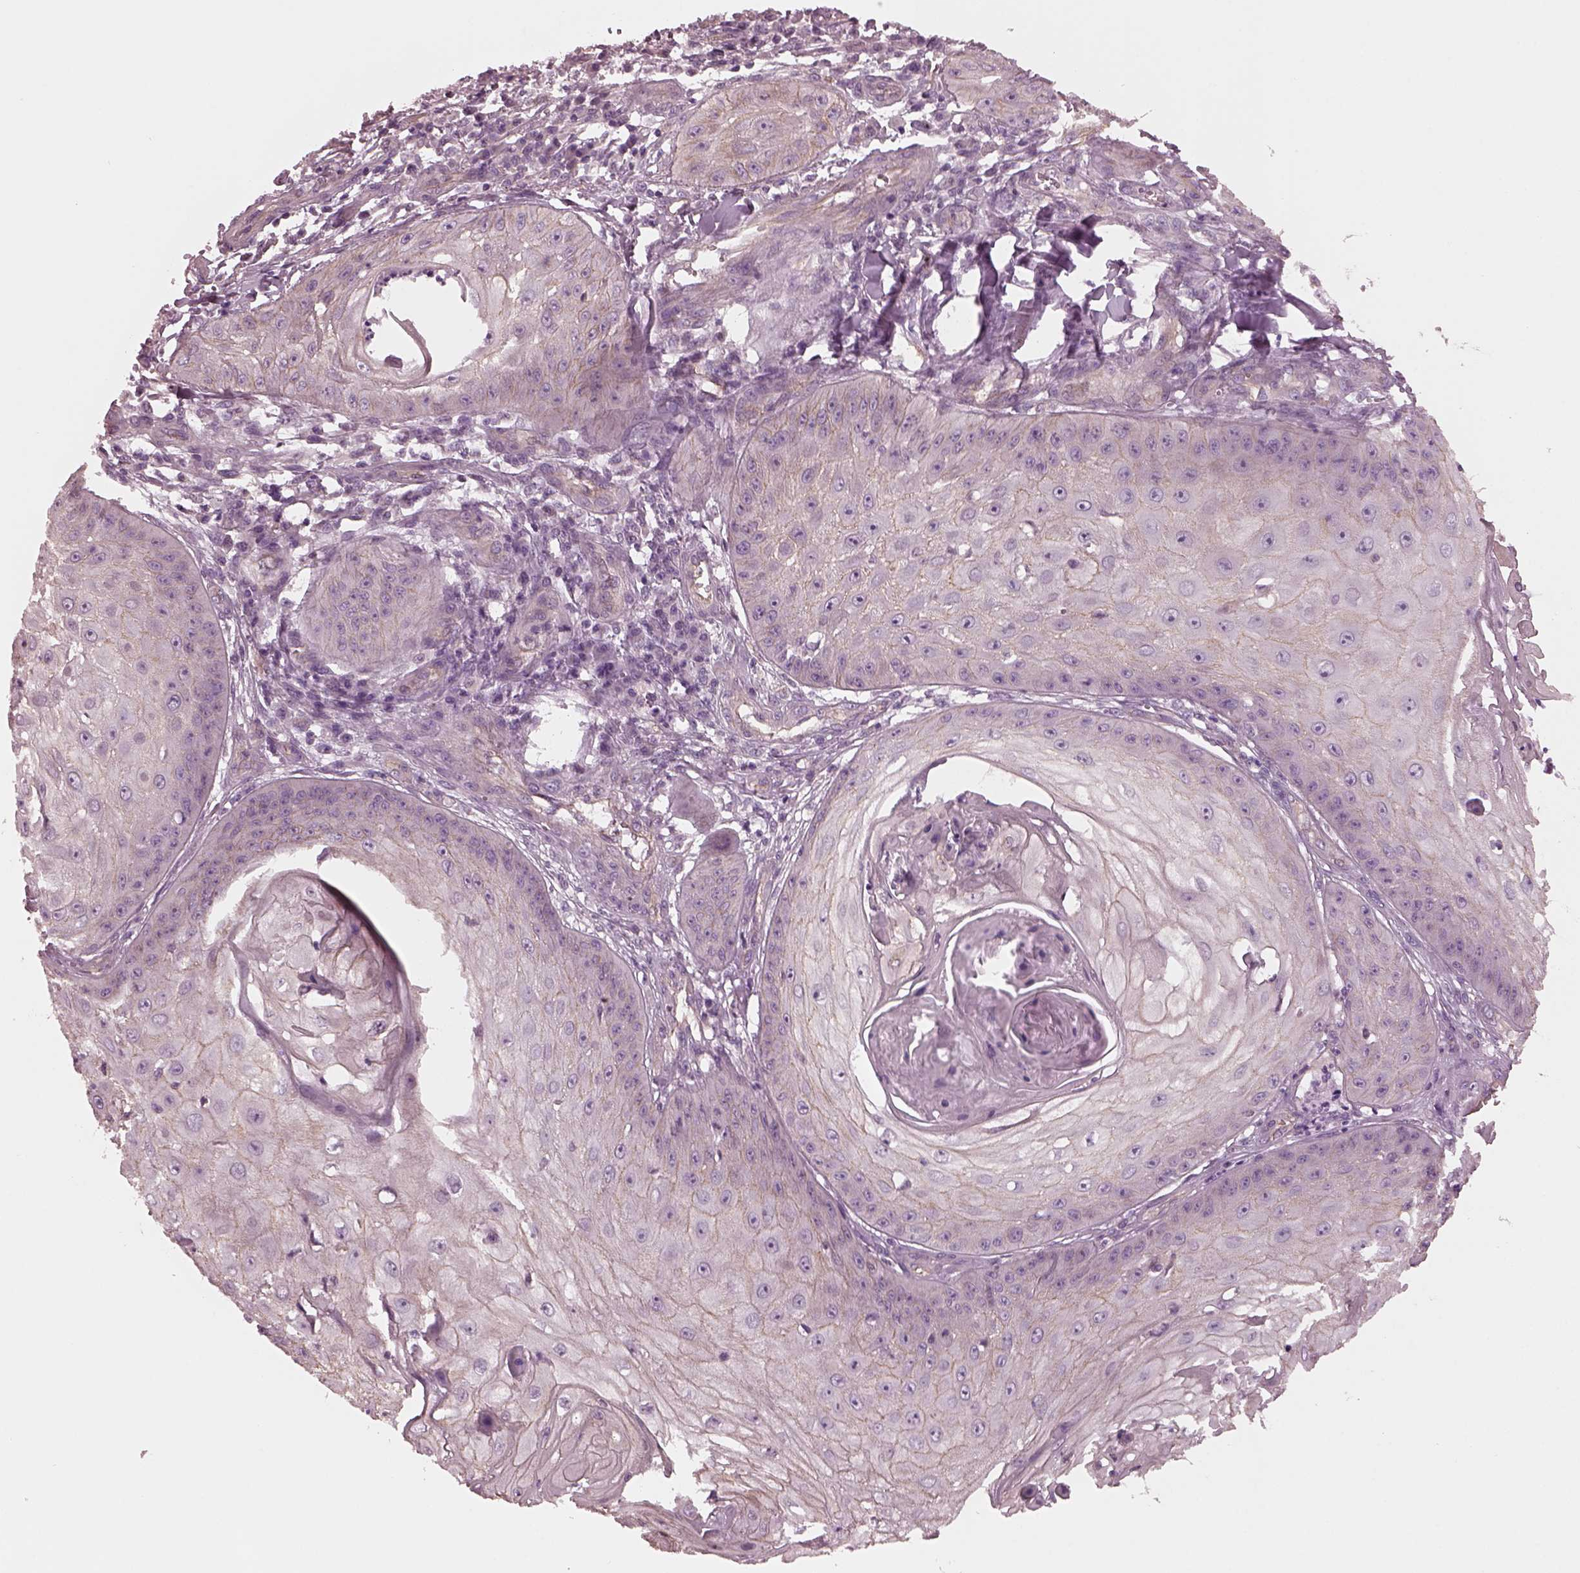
{"staining": {"intensity": "weak", "quantity": ">75%", "location": "cytoplasmic/membranous"}, "tissue": "skin cancer", "cell_type": "Tumor cells", "image_type": "cancer", "snomed": [{"axis": "morphology", "description": "Squamous cell carcinoma, NOS"}, {"axis": "topography", "description": "Skin"}], "caption": "Immunohistochemistry (IHC) staining of skin cancer, which shows low levels of weak cytoplasmic/membranous staining in about >75% of tumor cells indicating weak cytoplasmic/membranous protein expression. The staining was performed using DAB (3,3'-diaminobenzidine) (brown) for protein detection and nuclei were counterstained in hematoxylin (blue).", "gene": "ODAD1", "patient": {"sex": "male", "age": 70}}